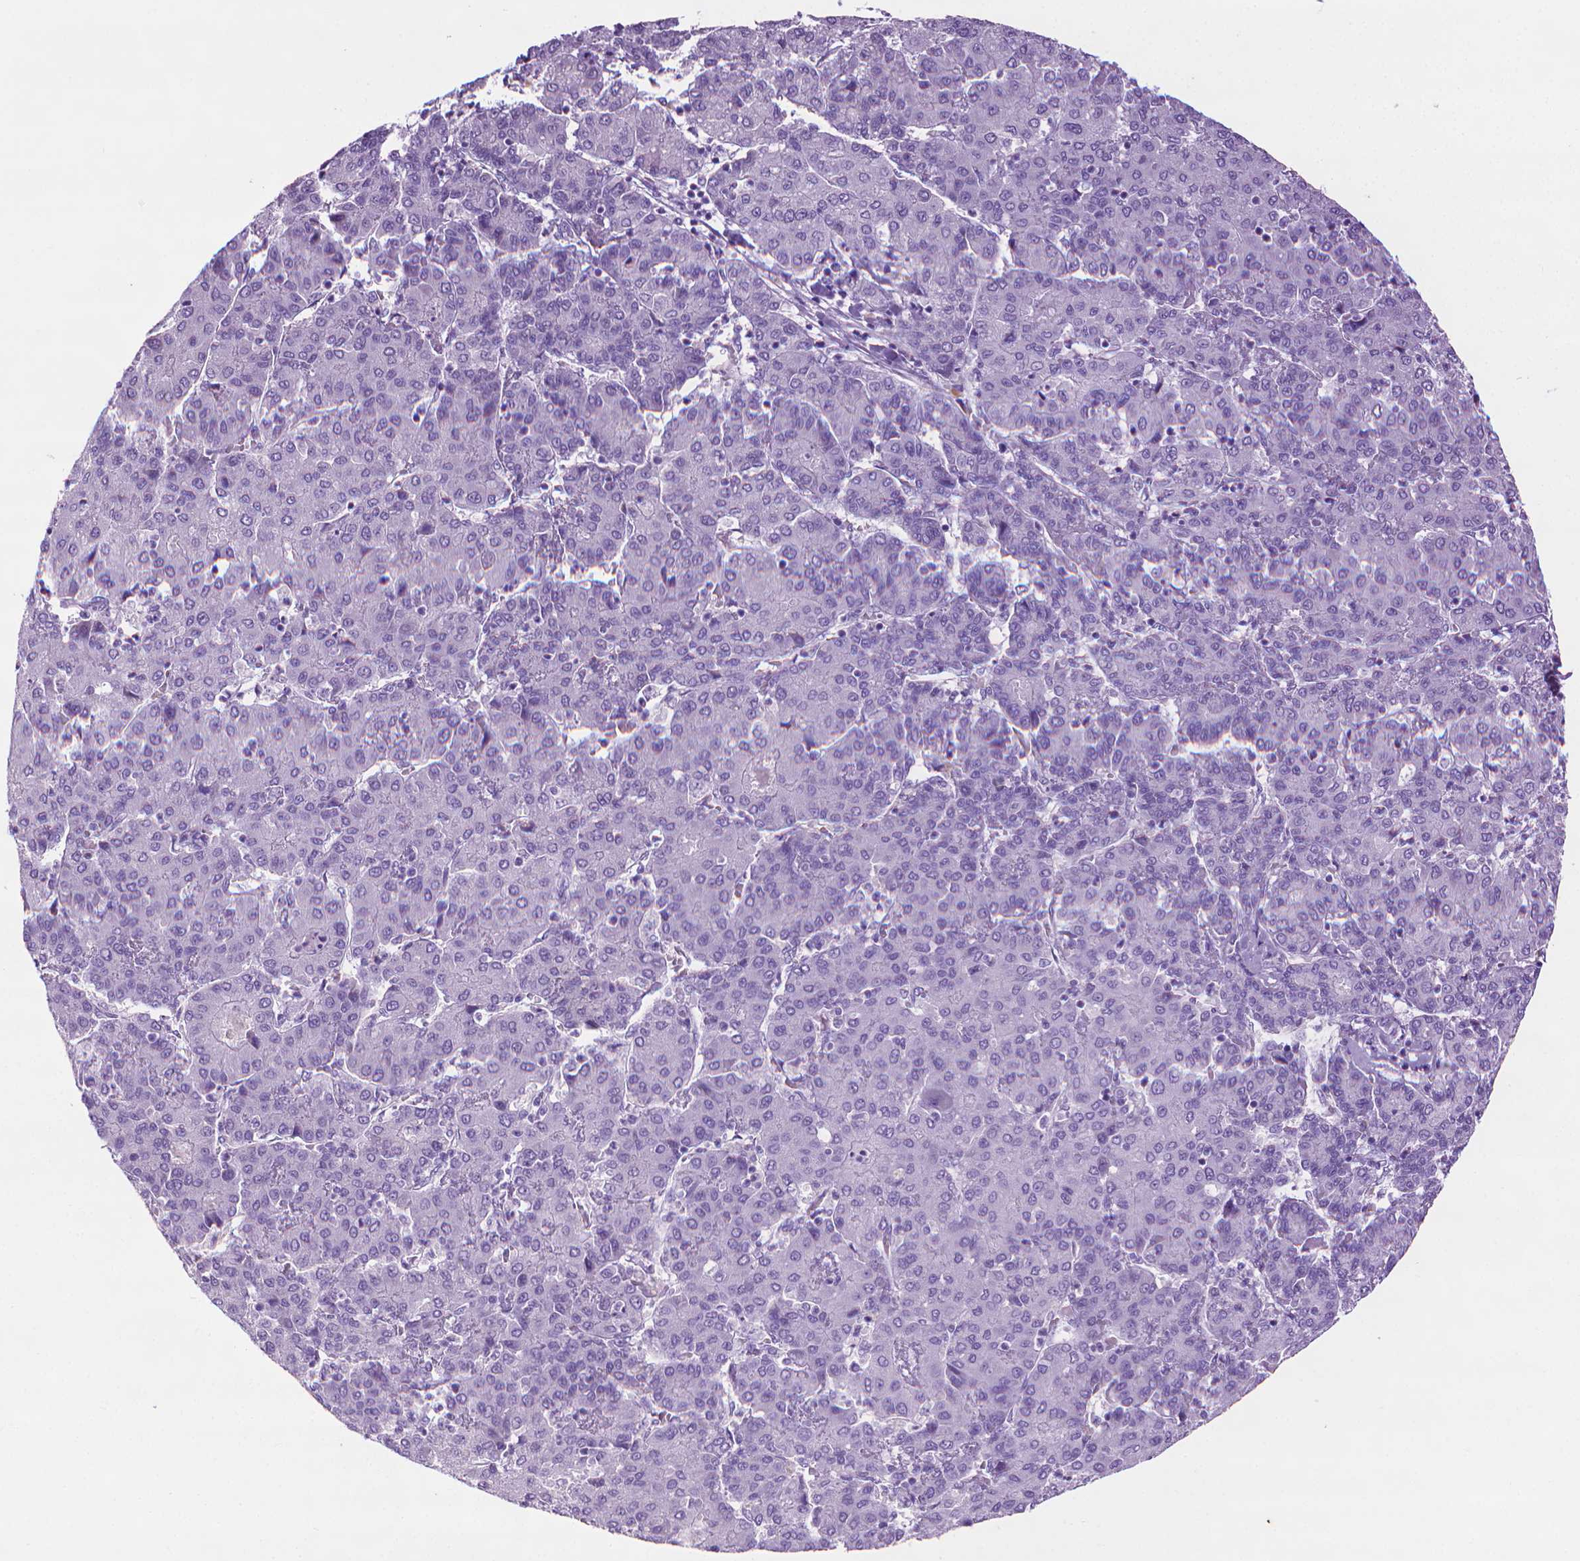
{"staining": {"intensity": "negative", "quantity": "none", "location": "none"}, "tissue": "liver cancer", "cell_type": "Tumor cells", "image_type": "cancer", "snomed": [{"axis": "morphology", "description": "Carcinoma, Hepatocellular, NOS"}, {"axis": "topography", "description": "Liver"}], "caption": "High magnification brightfield microscopy of liver cancer (hepatocellular carcinoma) stained with DAB (brown) and counterstained with hematoxylin (blue): tumor cells show no significant expression. The staining is performed using DAB brown chromogen with nuclei counter-stained in using hematoxylin.", "gene": "DNAI7", "patient": {"sex": "male", "age": 65}}